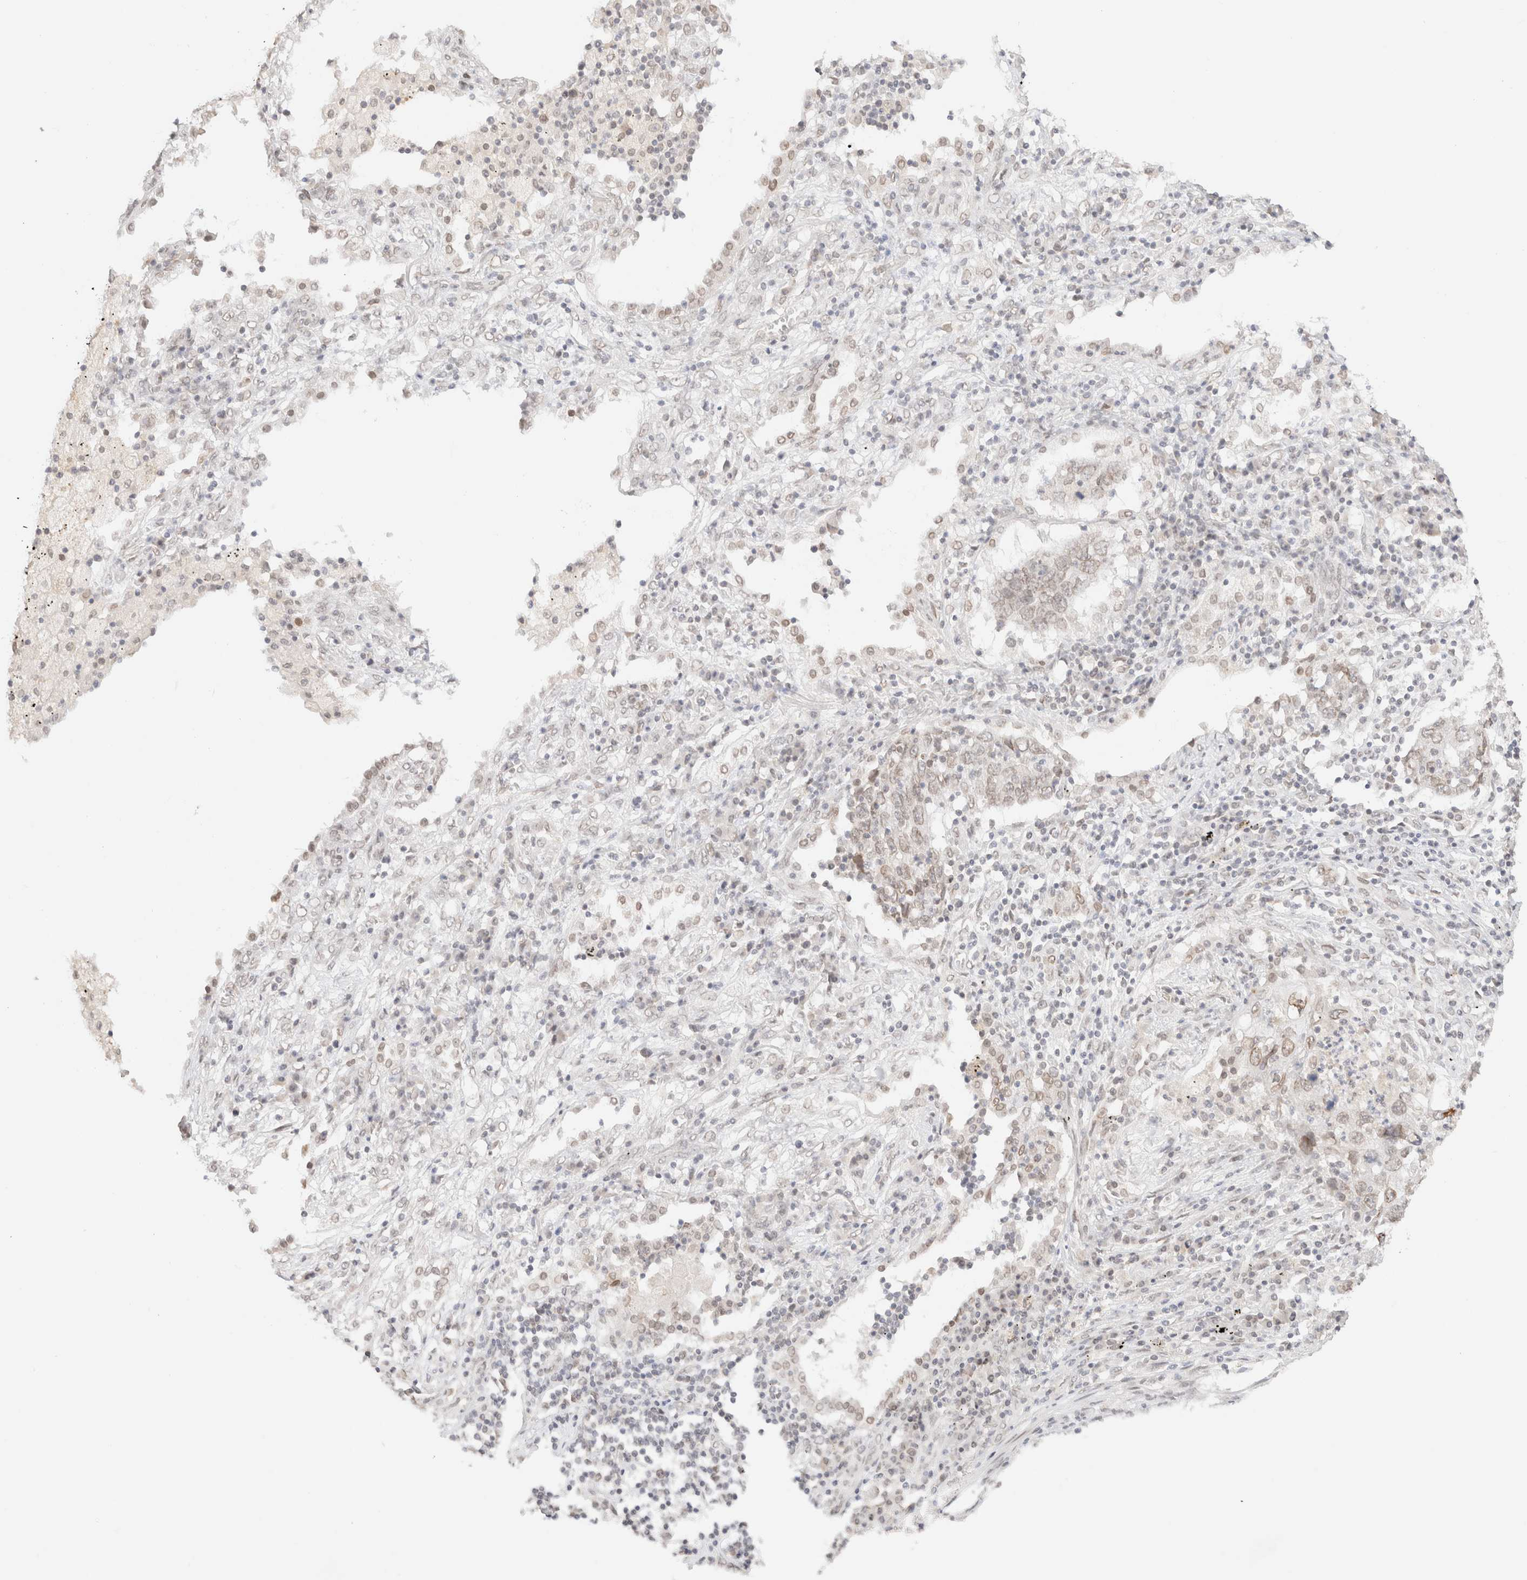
{"staining": {"intensity": "weak", "quantity": ">75%", "location": "cytoplasmic/membranous,nuclear"}, "tissue": "lung cancer", "cell_type": "Tumor cells", "image_type": "cancer", "snomed": [{"axis": "morphology", "description": "Squamous cell carcinoma, NOS"}, {"axis": "topography", "description": "Lung"}], "caption": "Immunohistochemical staining of human lung cancer shows low levels of weak cytoplasmic/membranous and nuclear protein positivity in approximately >75% of tumor cells.", "gene": "ZNF770", "patient": {"sex": "female", "age": 63}}